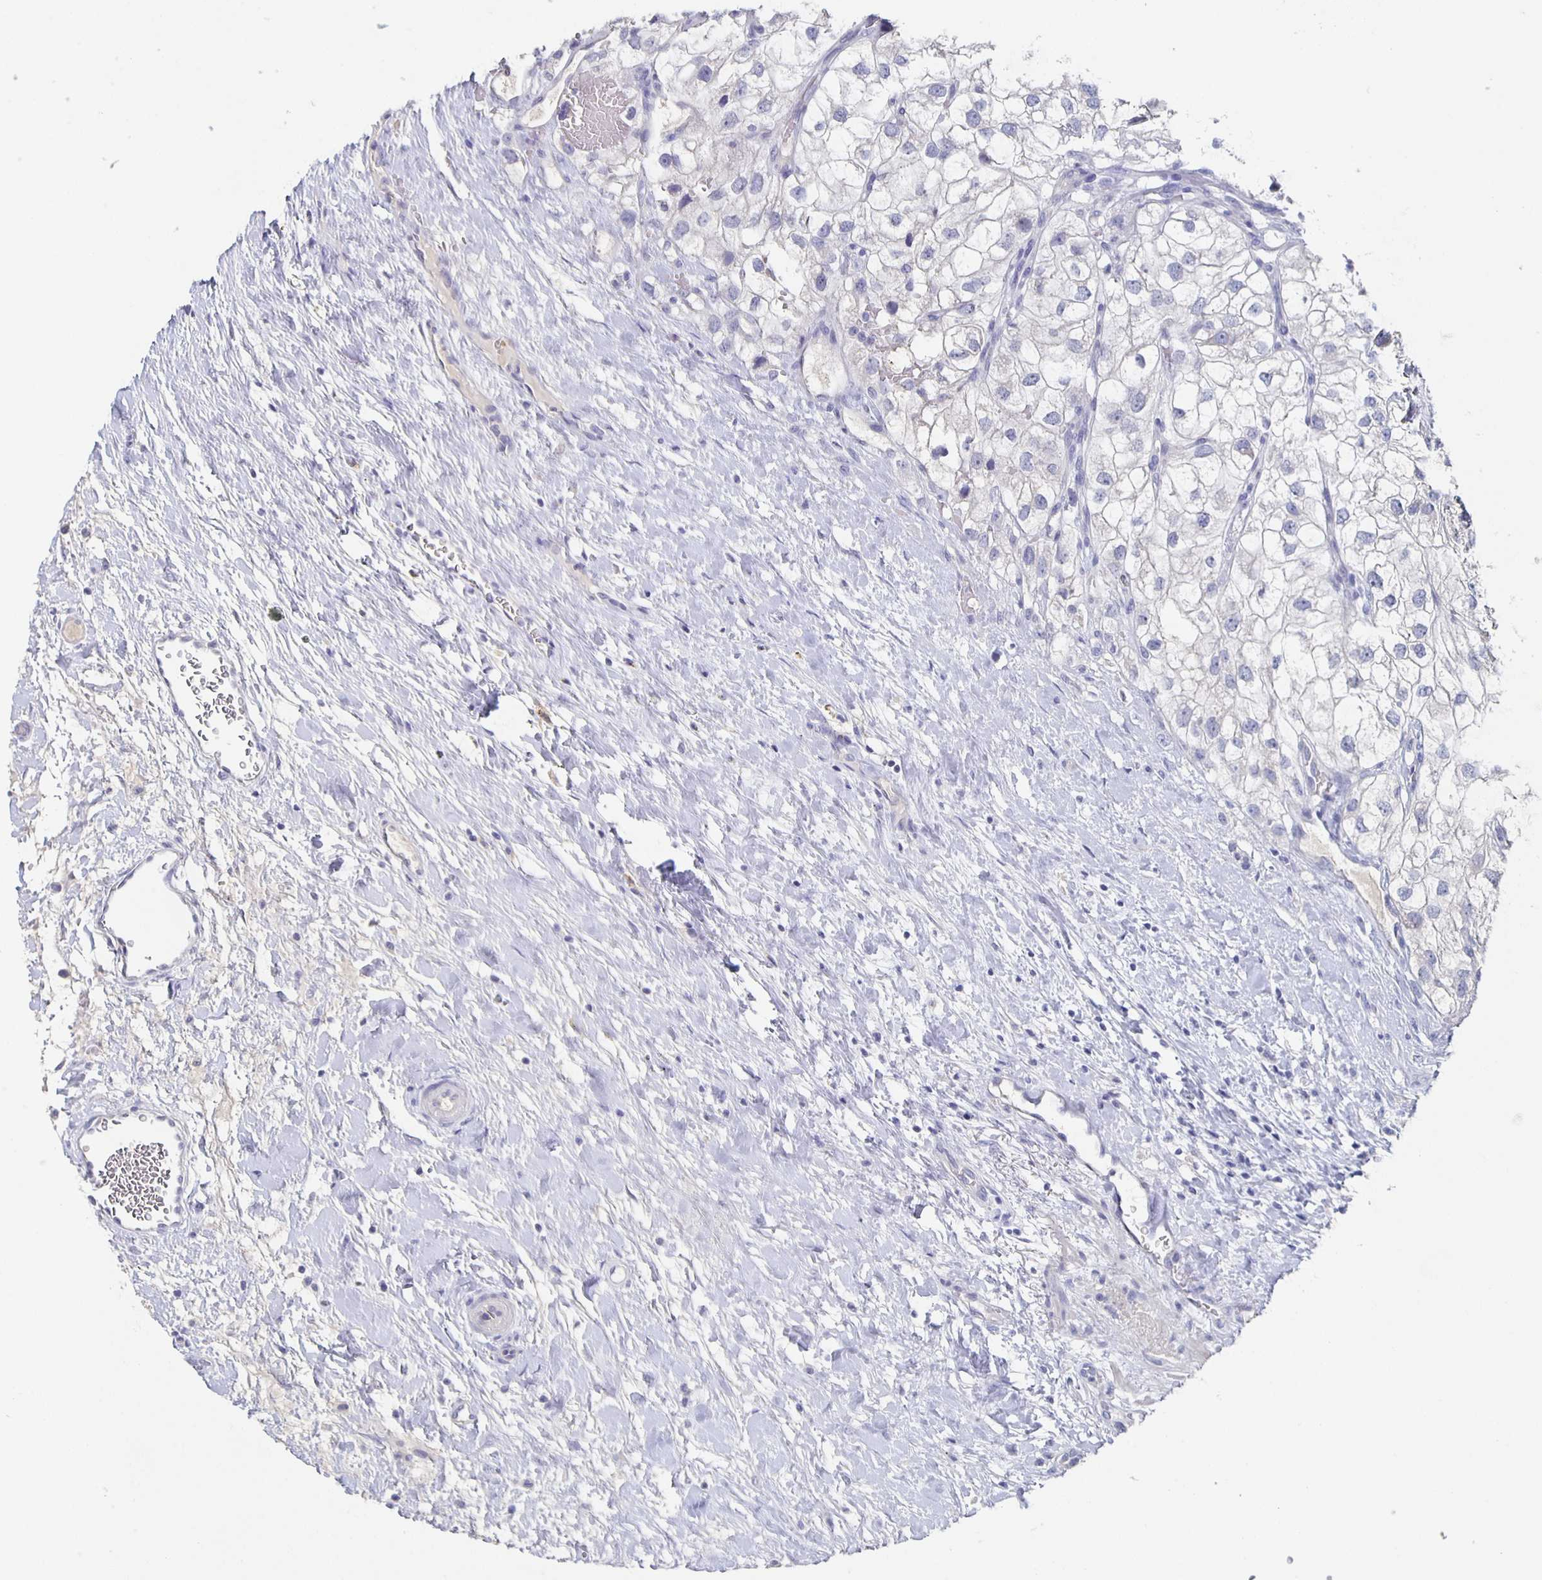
{"staining": {"intensity": "negative", "quantity": "none", "location": "none"}, "tissue": "renal cancer", "cell_type": "Tumor cells", "image_type": "cancer", "snomed": [{"axis": "morphology", "description": "Adenocarcinoma, NOS"}, {"axis": "topography", "description": "Kidney"}], "caption": "Immunohistochemical staining of renal cancer reveals no significant expression in tumor cells.", "gene": "CACNA2D2", "patient": {"sex": "male", "age": 59}}